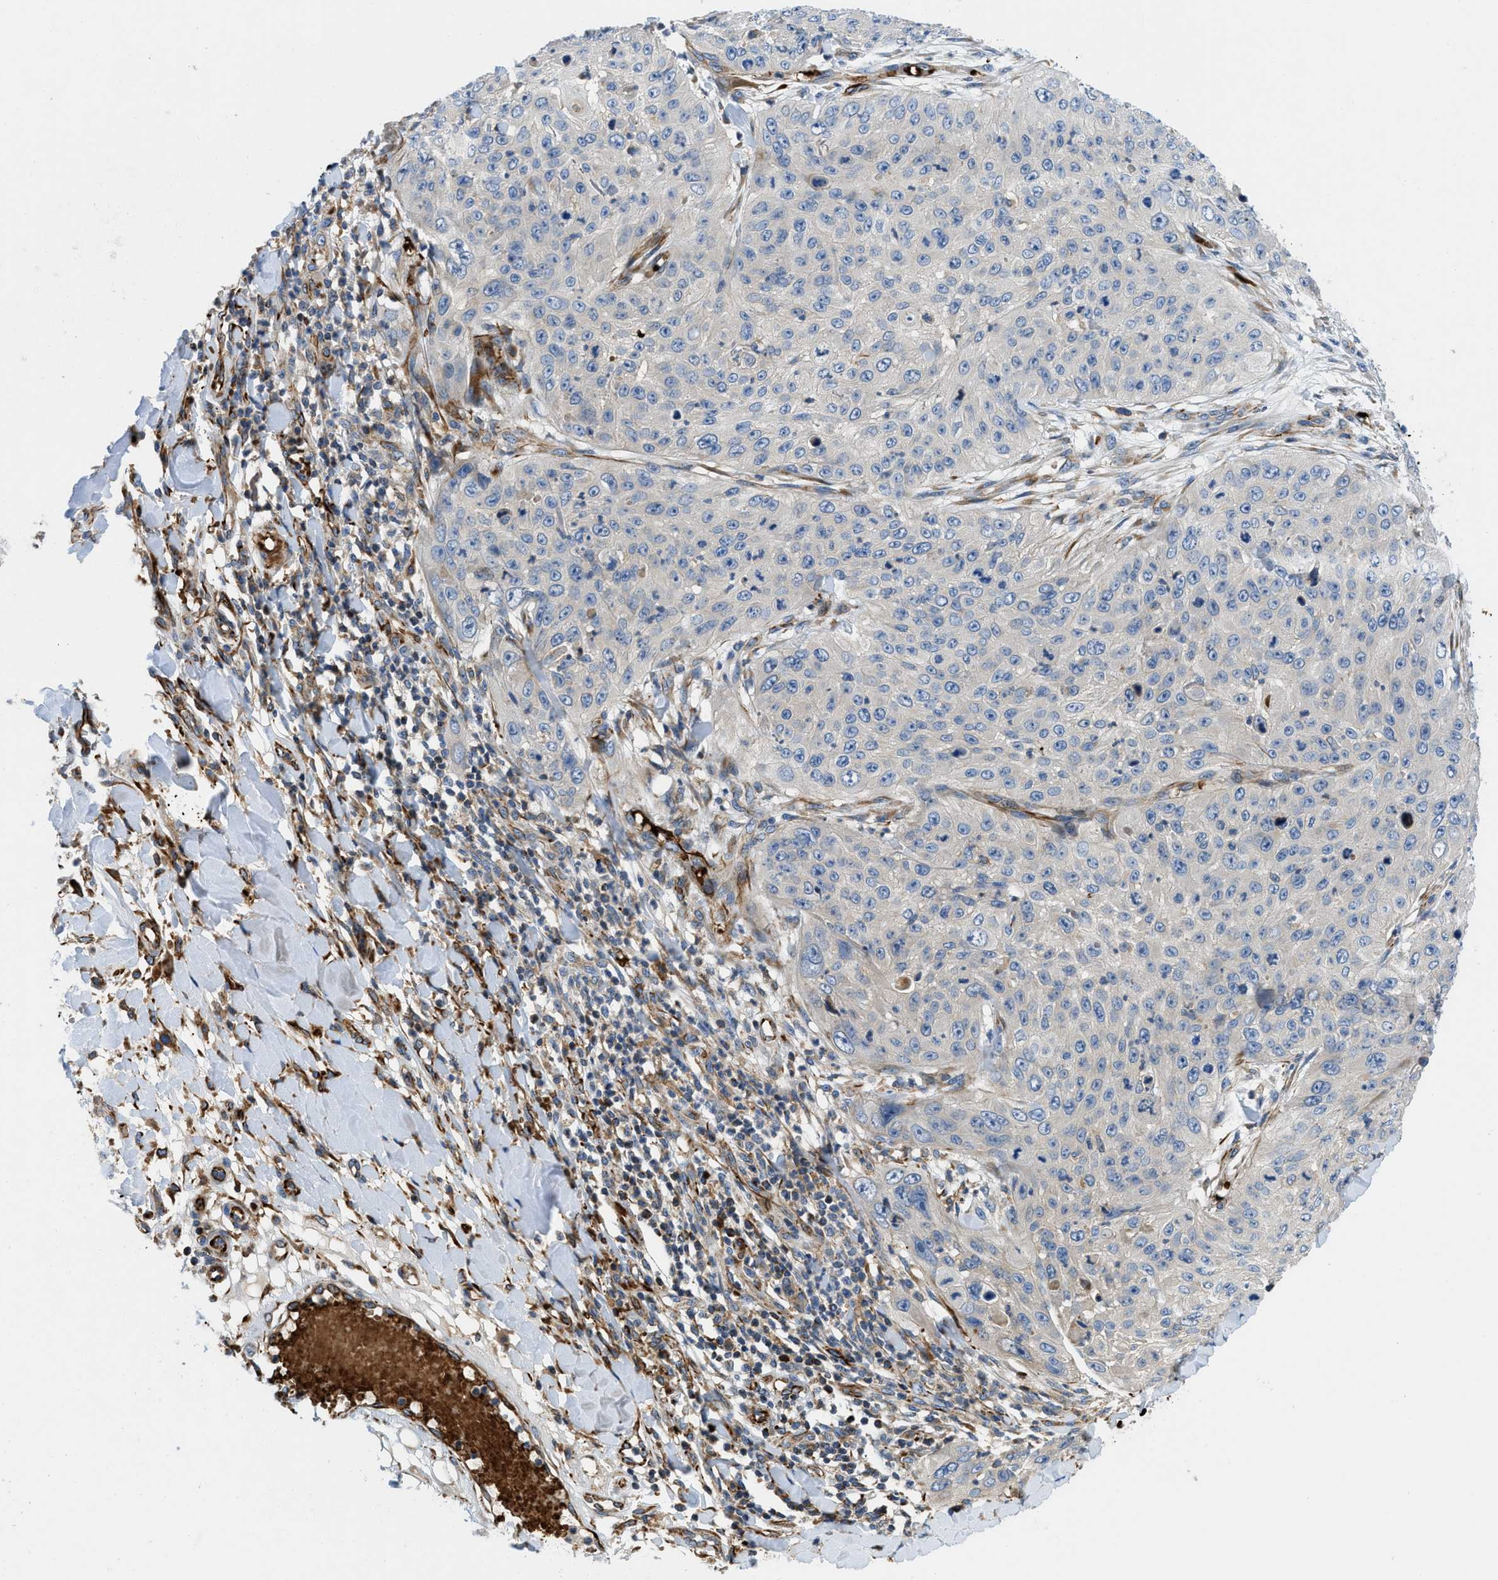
{"staining": {"intensity": "negative", "quantity": "none", "location": "none"}, "tissue": "skin cancer", "cell_type": "Tumor cells", "image_type": "cancer", "snomed": [{"axis": "morphology", "description": "Squamous cell carcinoma, NOS"}, {"axis": "topography", "description": "Skin"}], "caption": "An IHC micrograph of skin squamous cell carcinoma is shown. There is no staining in tumor cells of skin squamous cell carcinoma.", "gene": "ZNF831", "patient": {"sex": "female", "age": 80}}